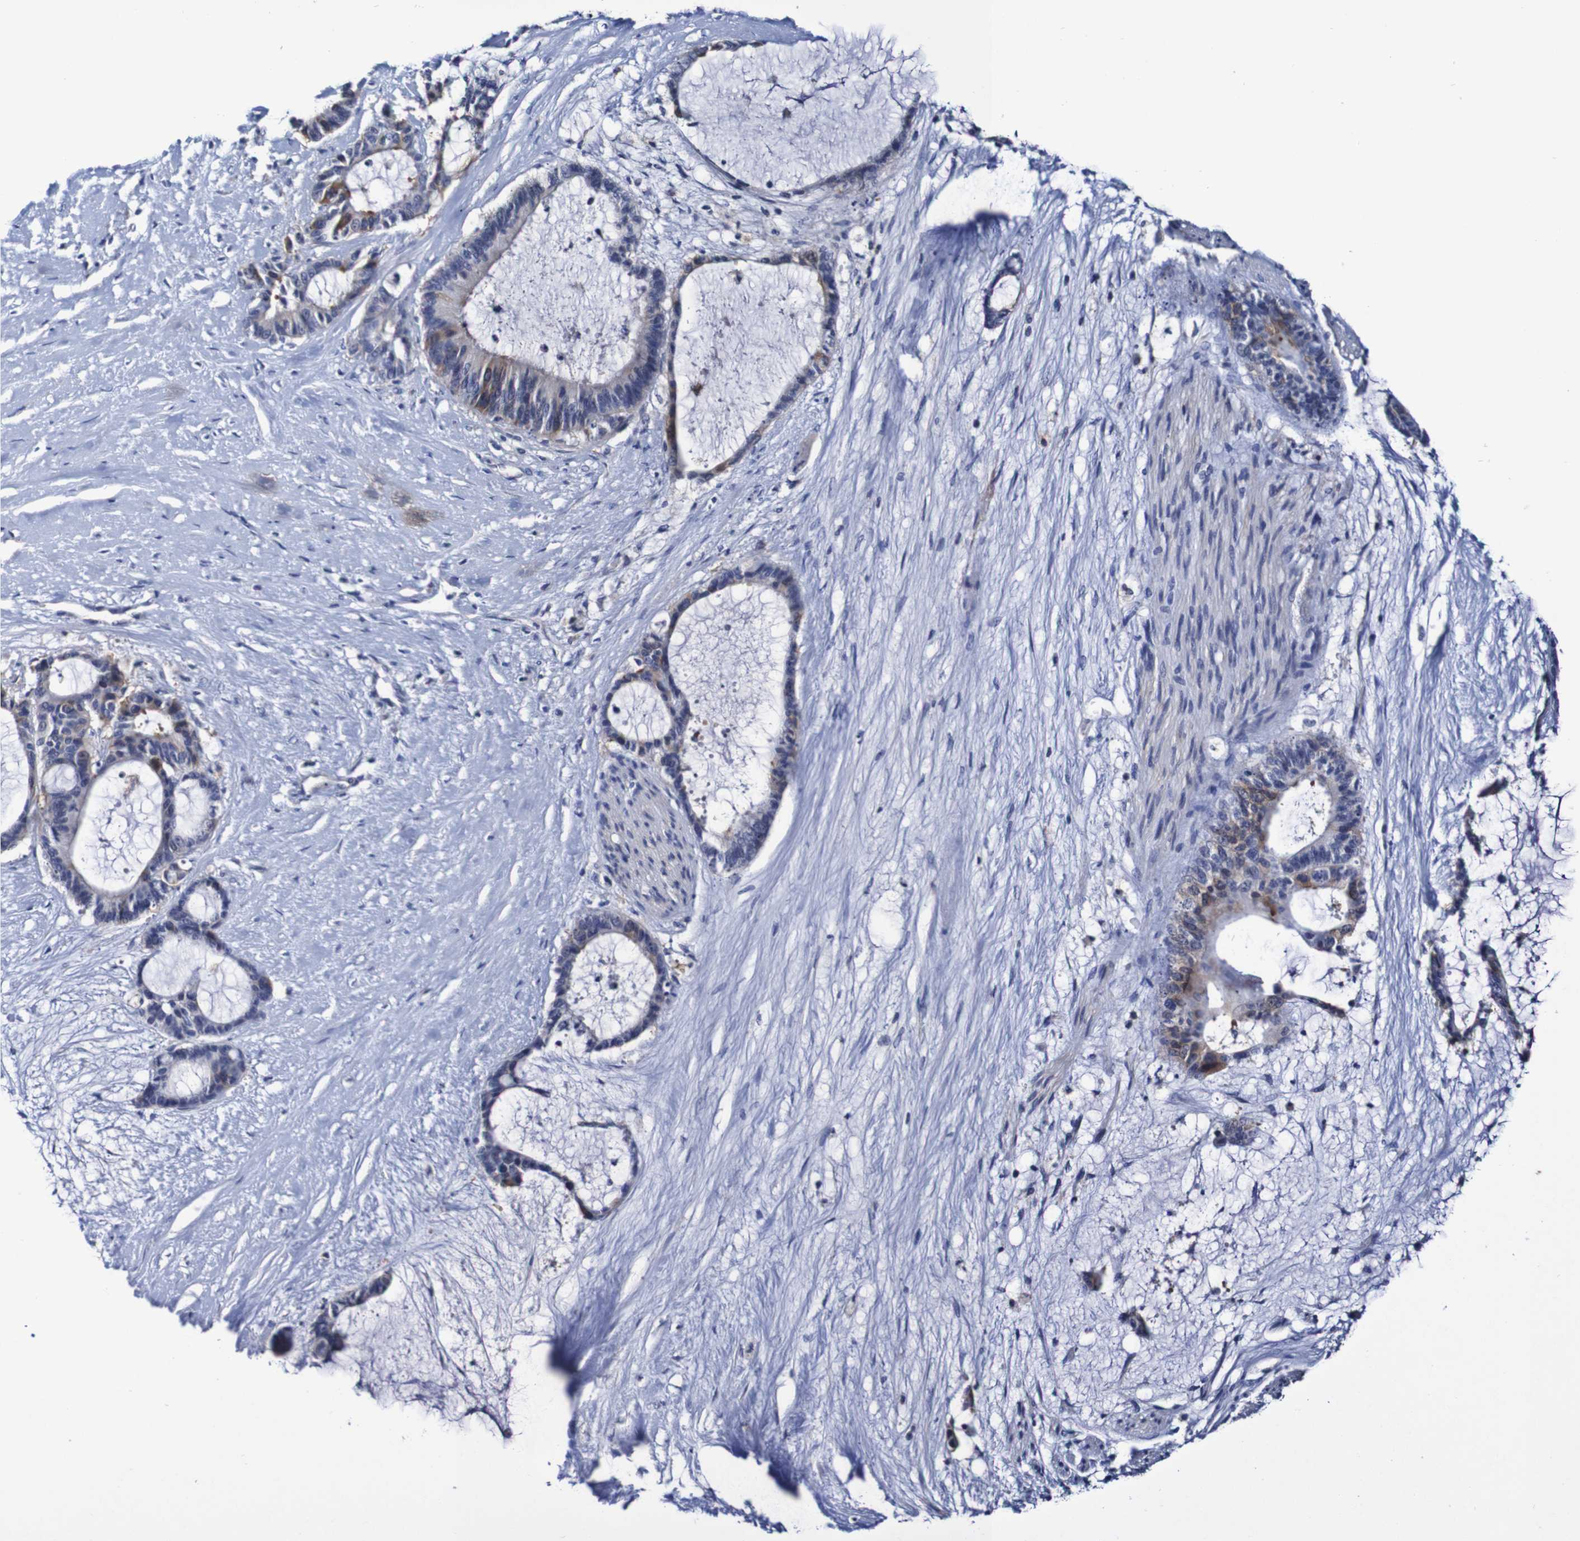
{"staining": {"intensity": "moderate", "quantity": "<25%", "location": "cytoplasmic/membranous"}, "tissue": "liver cancer", "cell_type": "Tumor cells", "image_type": "cancer", "snomed": [{"axis": "morphology", "description": "Cholangiocarcinoma"}, {"axis": "topography", "description": "Liver"}], "caption": "A high-resolution histopathology image shows immunohistochemistry (IHC) staining of cholangiocarcinoma (liver), which reveals moderate cytoplasmic/membranous staining in approximately <25% of tumor cells.", "gene": "ACVR1C", "patient": {"sex": "female", "age": 73}}